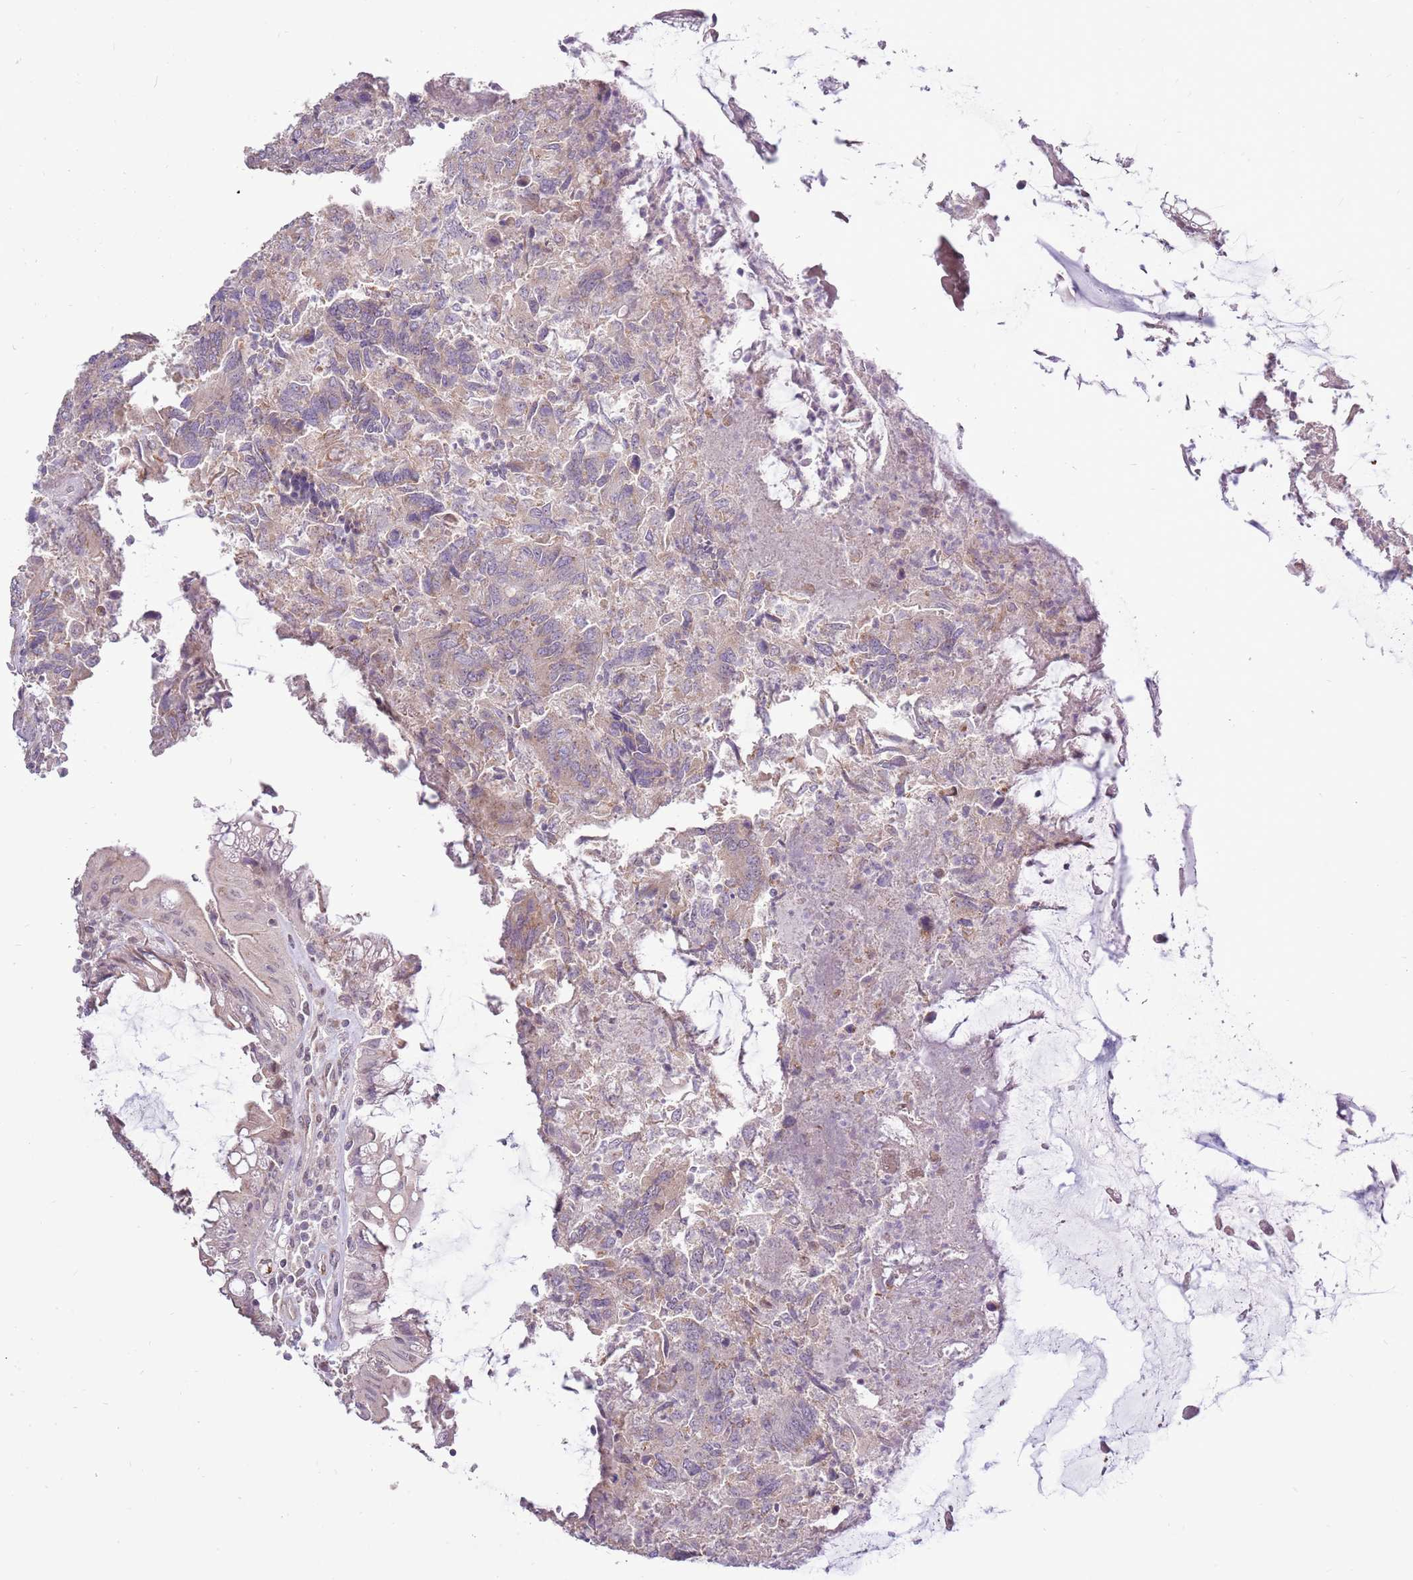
{"staining": {"intensity": "weak", "quantity": "25%-75%", "location": "cytoplasmic/membranous"}, "tissue": "colorectal cancer", "cell_type": "Tumor cells", "image_type": "cancer", "snomed": [{"axis": "morphology", "description": "Adenocarcinoma, NOS"}, {"axis": "topography", "description": "Colon"}], "caption": "Immunohistochemical staining of colorectal adenocarcinoma reveals low levels of weak cytoplasmic/membranous protein positivity in approximately 25%-75% of tumor cells.", "gene": "UGGT2", "patient": {"sex": "female", "age": 67}}